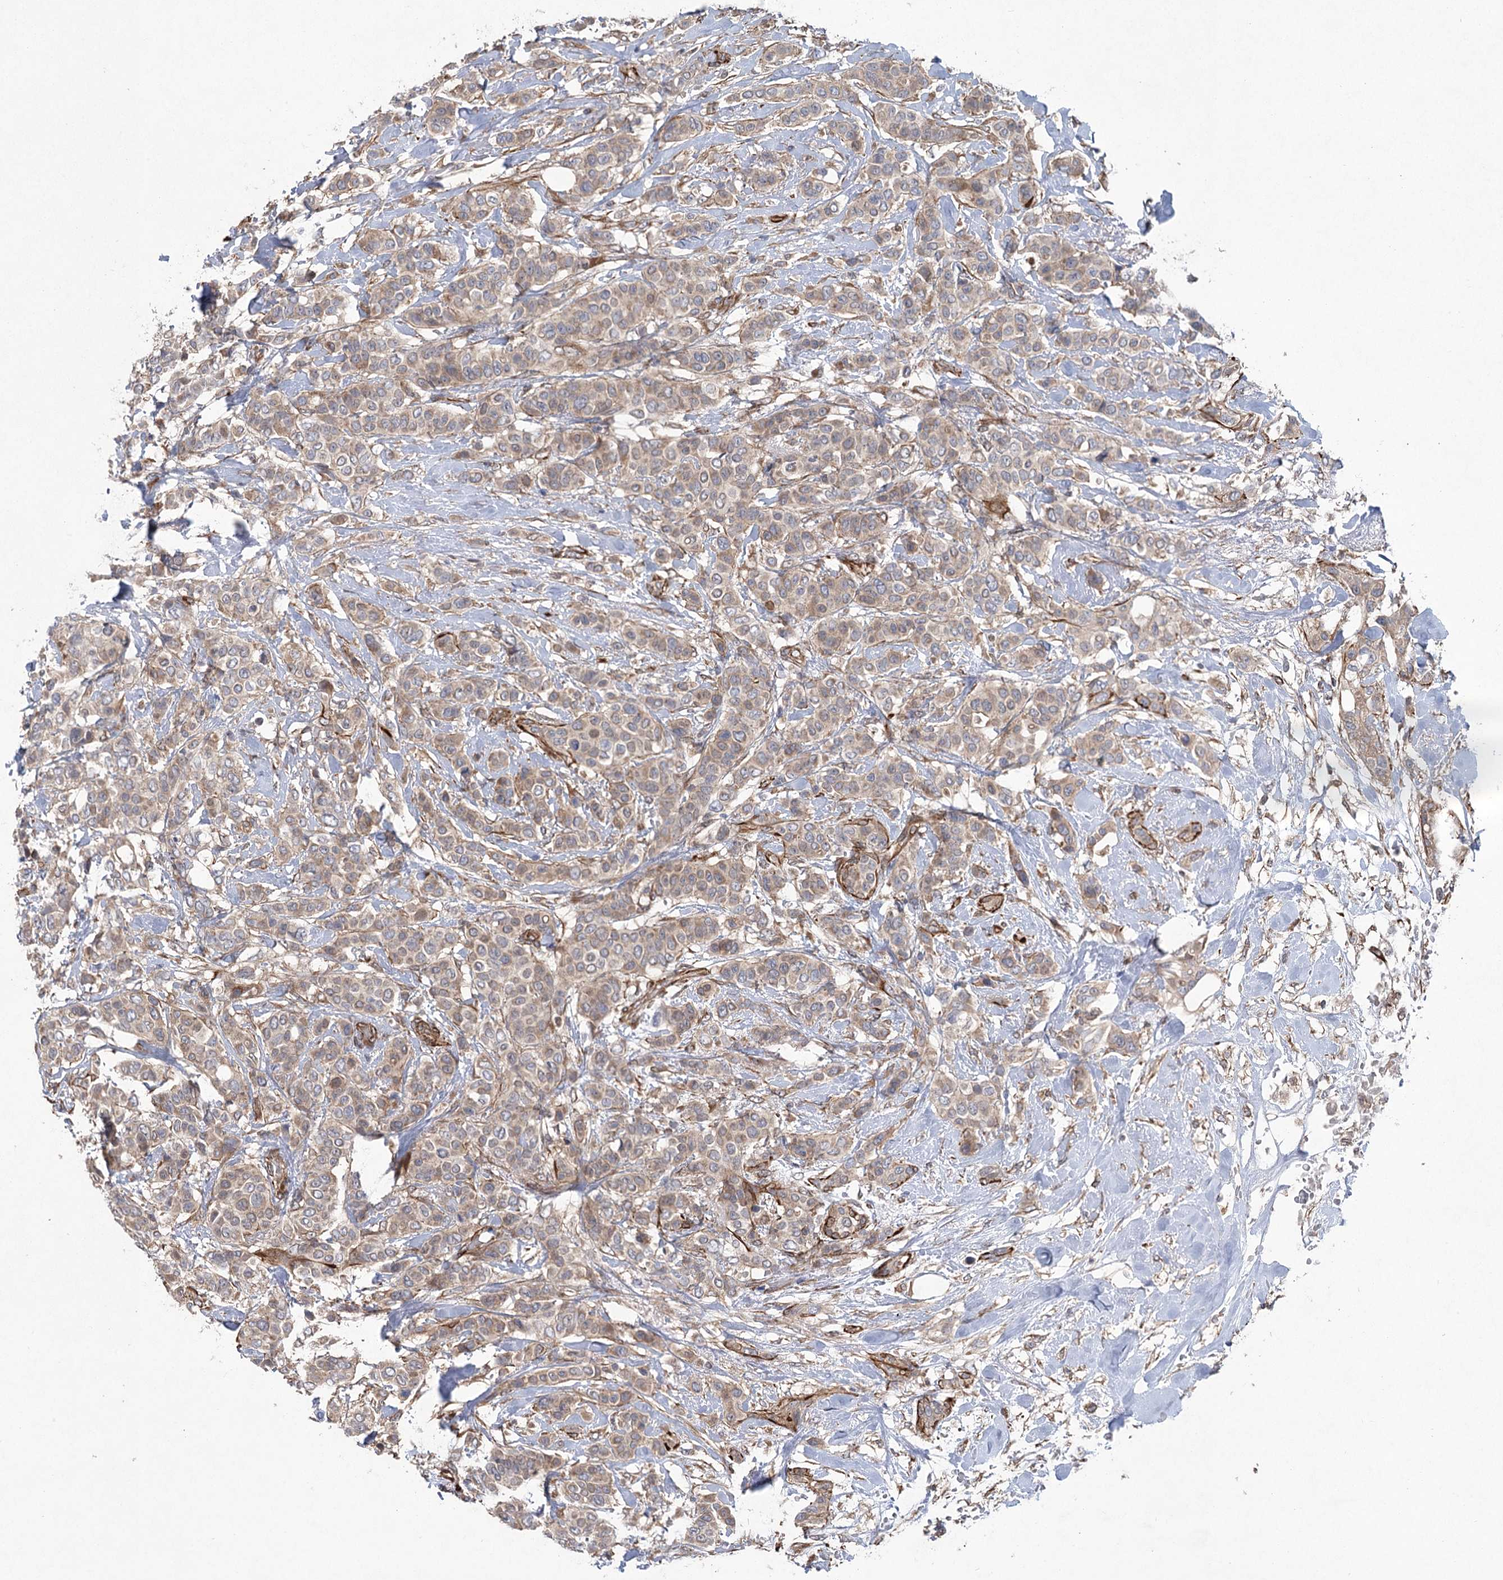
{"staining": {"intensity": "weak", "quantity": "25%-75%", "location": "cytoplasmic/membranous"}, "tissue": "breast cancer", "cell_type": "Tumor cells", "image_type": "cancer", "snomed": [{"axis": "morphology", "description": "Lobular carcinoma"}, {"axis": "topography", "description": "Breast"}], "caption": "Lobular carcinoma (breast) tissue shows weak cytoplasmic/membranous staining in about 25%-75% of tumor cells", "gene": "RWDD4", "patient": {"sex": "female", "age": 51}}